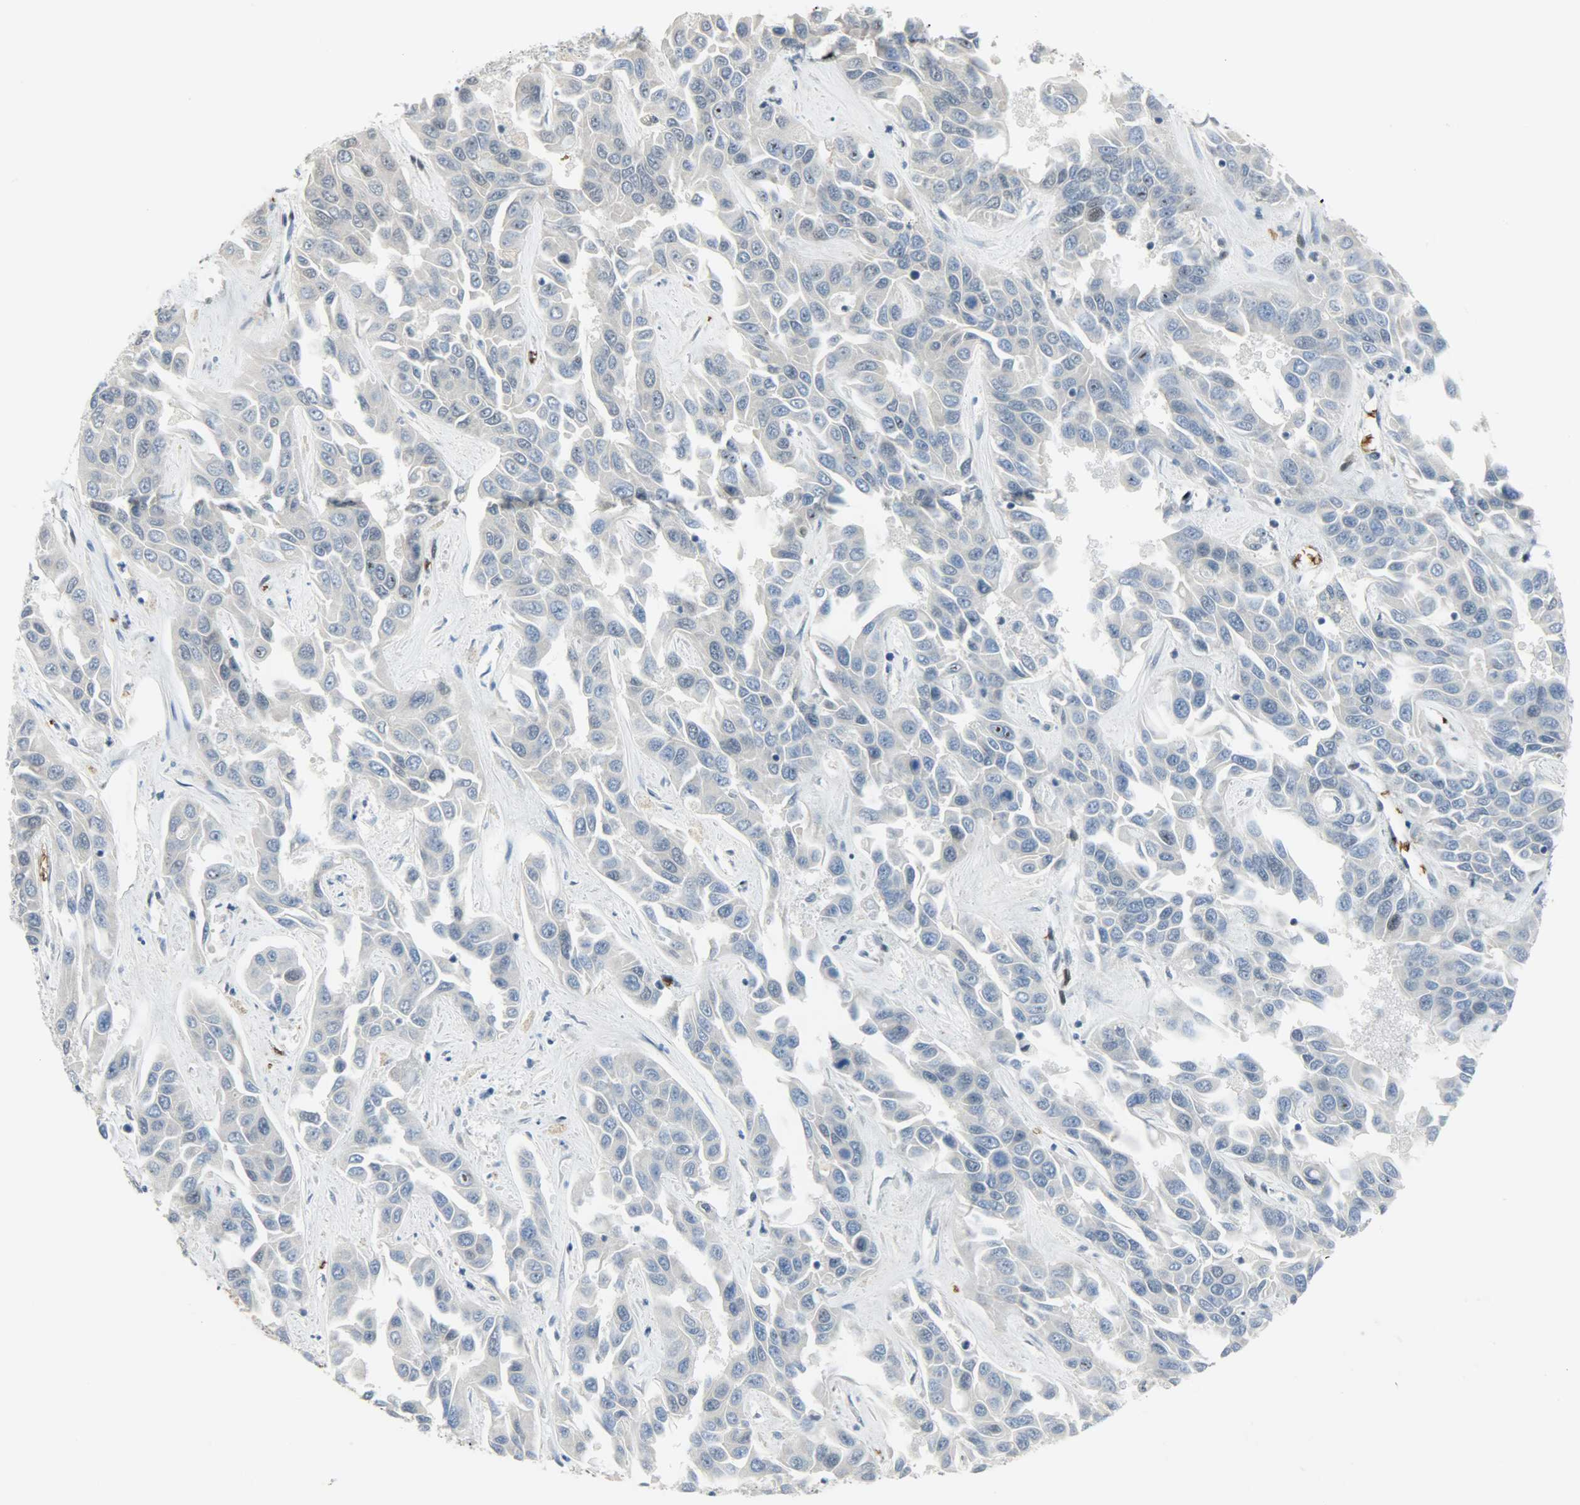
{"staining": {"intensity": "moderate", "quantity": "<25%", "location": "nuclear"}, "tissue": "liver cancer", "cell_type": "Tumor cells", "image_type": "cancer", "snomed": [{"axis": "morphology", "description": "Cholangiocarcinoma"}, {"axis": "topography", "description": "Liver"}], "caption": "DAB immunohistochemical staining of human liver cancer (cholangiocarcinoma) reveals moderate nuclear protein staining in about <25% of tumor cells.", "gene": "SNAI1", "patient": {"sex": "female", "age": 52}}